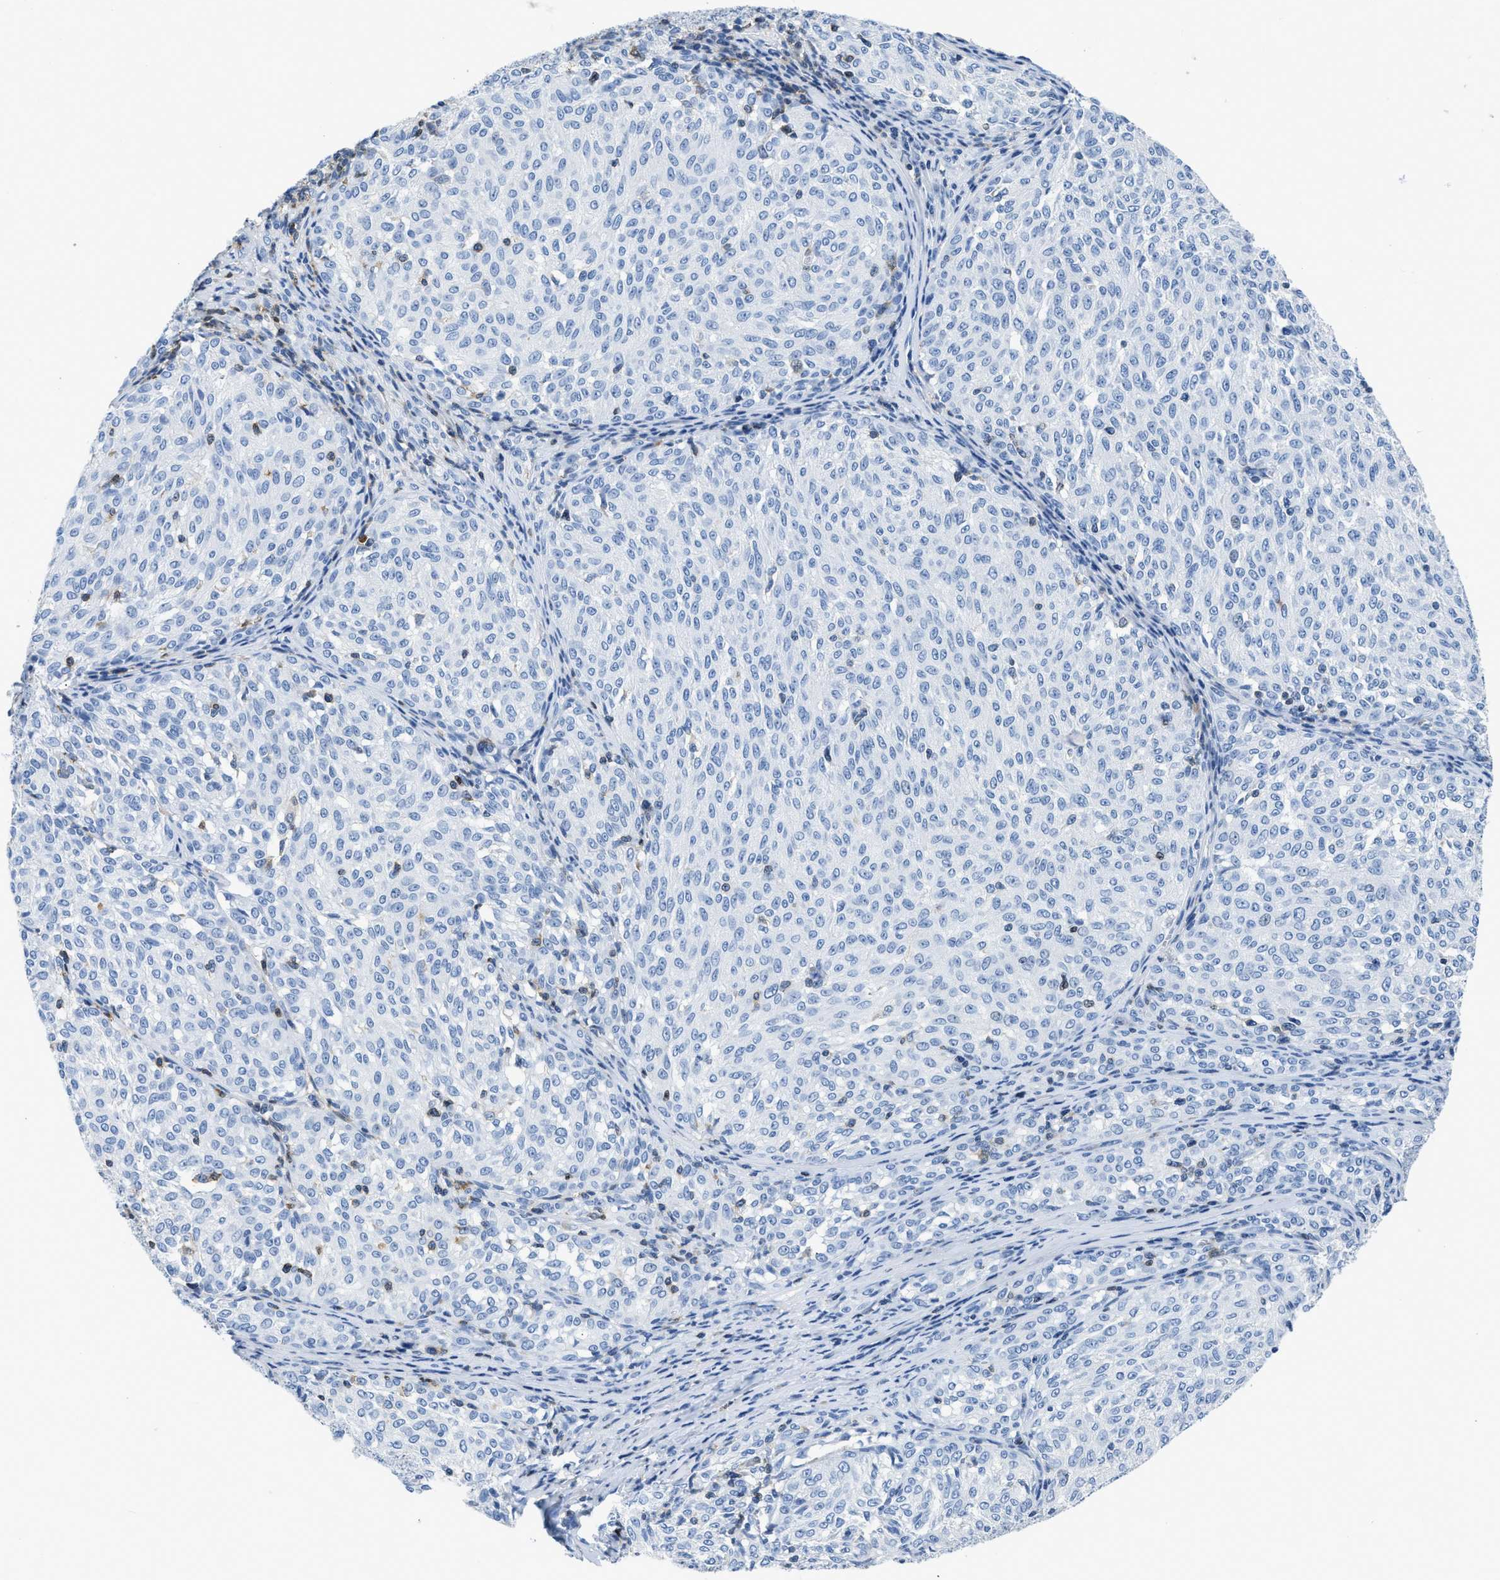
{"staining": {"intensity": "negative", "quantity": "none", "location": "none"}, "tissue": "melanoma", "cell_type": "Tumor cells", "image_type": "cancer", "snomed": [{"axis": "morphology", "description": "Malignant melanoma, NOS"}, {"axis": "topography", "description": "Skin"}], "caption": "Tumor cells are negative for protein expression in human melanoma. Brightfield microscopy of immunohistochemistry (IHC) stained with DAB (3,3'-diaminobenzidine) (brown) and hematoxylin (blue), captured at high magnification.", "gene": "NFATC2", "patient": {"sex": "female", "age": 72}}